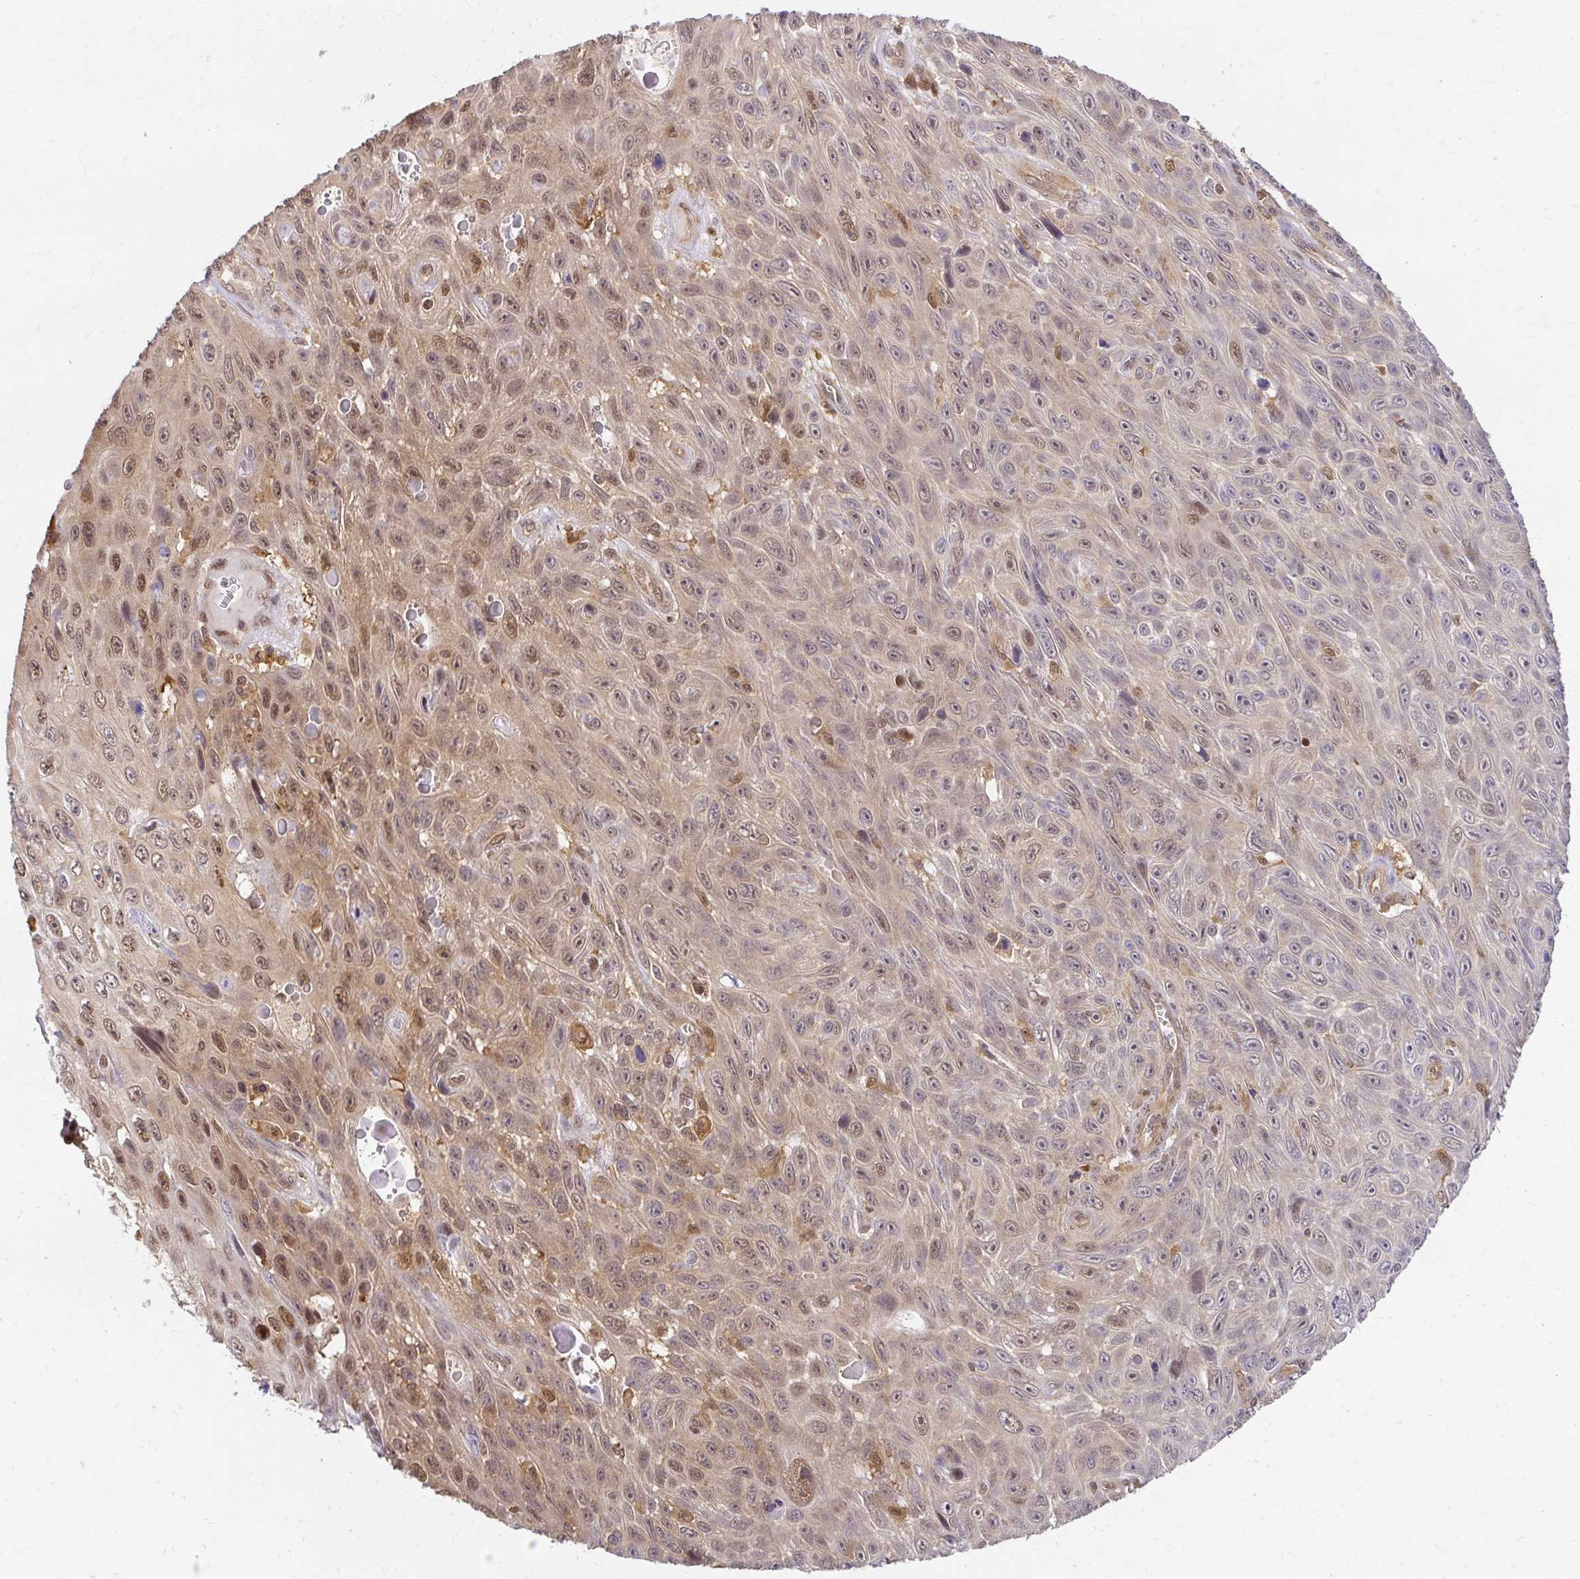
{"staining": {"intensity": "moderate", "quantity": "25%-75%", "location": "nuclear"}, "tissue": "skin cancer", "cell_type": "Tumor cells", "image_type": "cancer", "snomed": [{"axis": "morphology", "description": "Squamous cell carcinoma, NOS"}, {"axis": "topography", "description": "Skin"}], "caption": "Tumor cells display medium levels of moderate nuclear expression in approximately 25%-75% of cells in human squamous cell carcinoma (skin). The staining was performed using DAB, with brown indicating positive protein expression. Nuclei are stained blue with hematoxylin.", "gene": "PSMA4", "patient": {"sex": "male", "age": 82}}